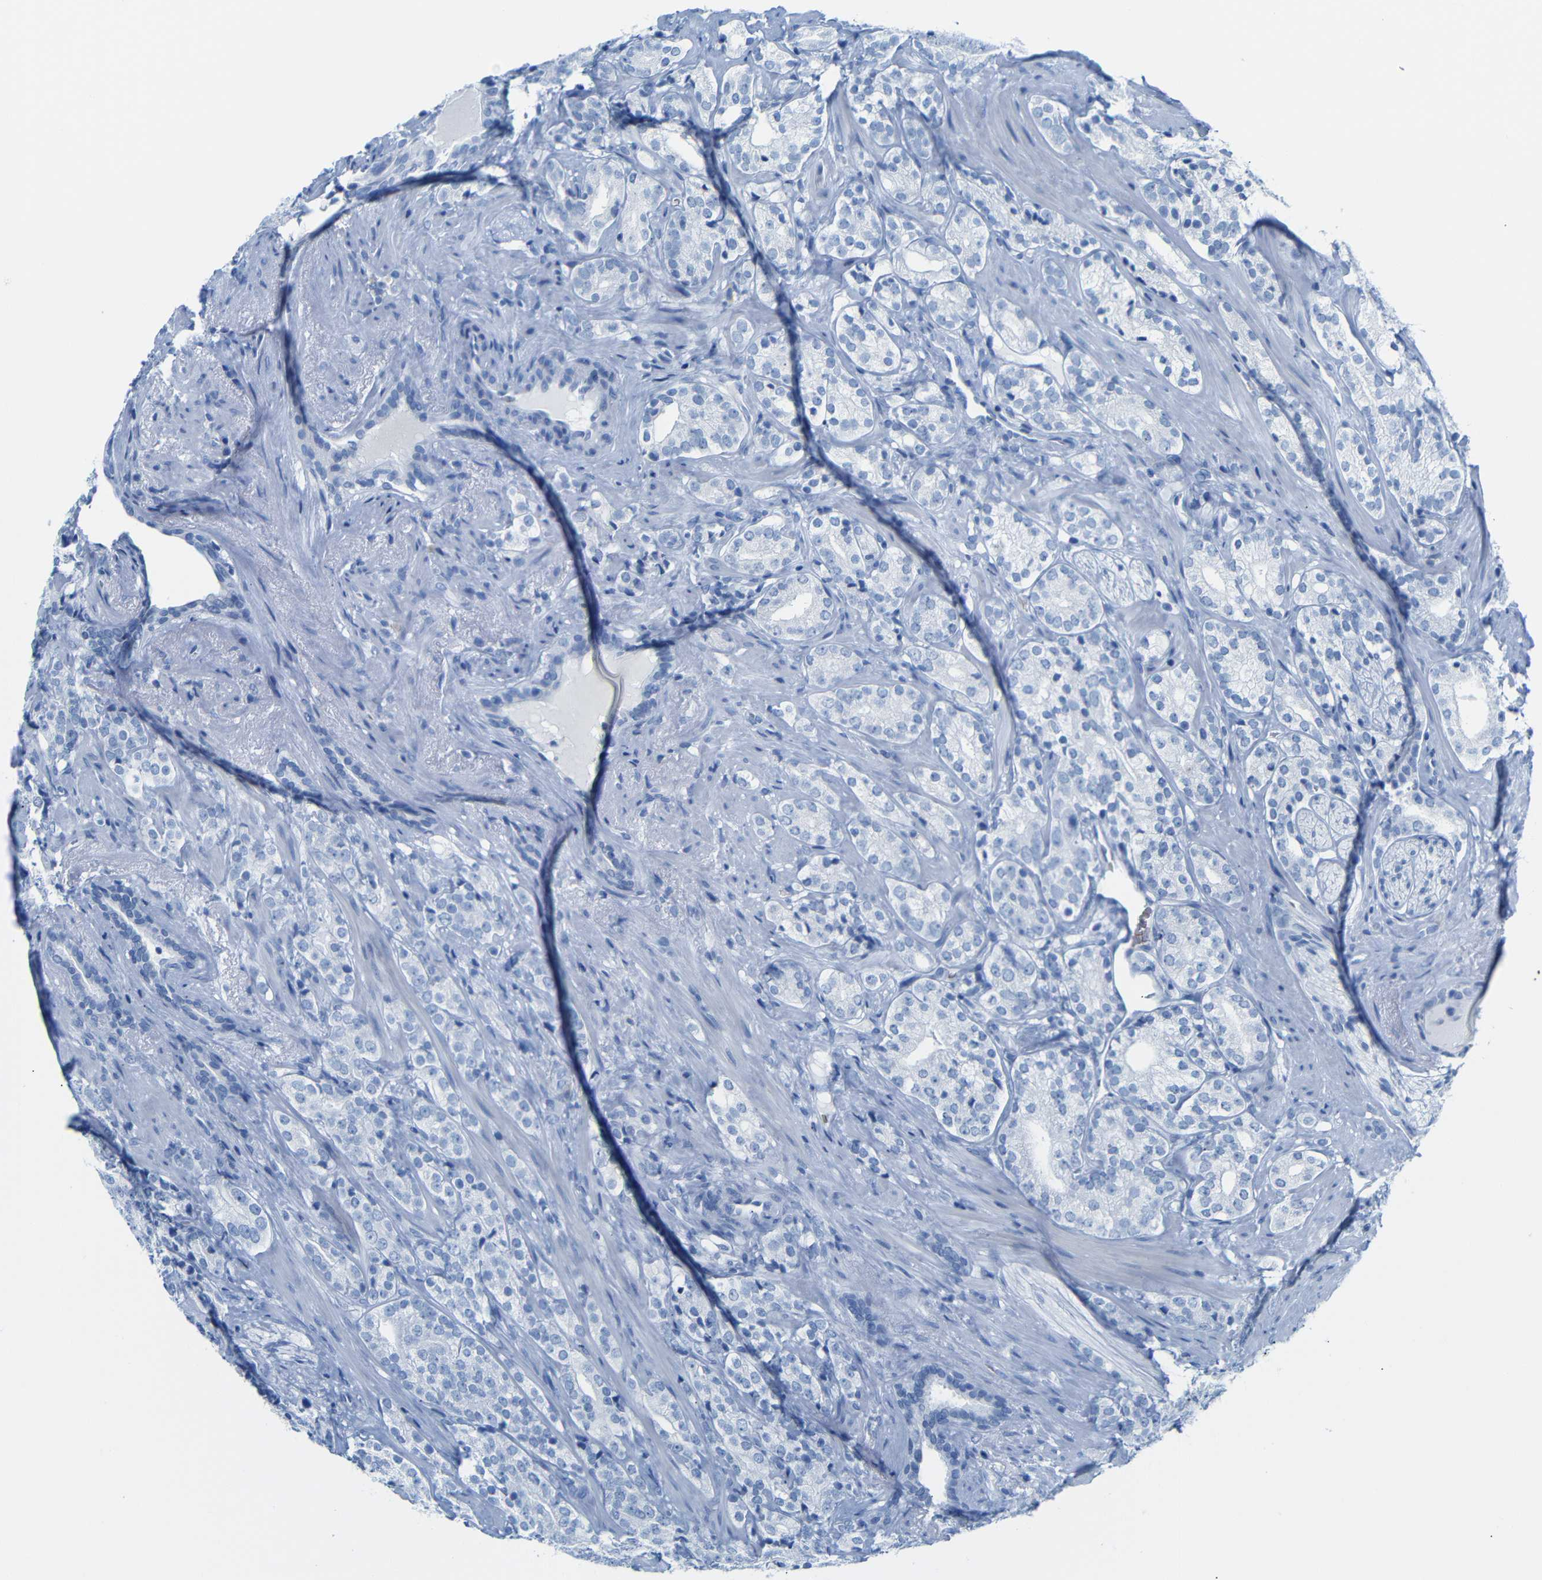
{"staining": {"intensity": "negative", "quantity": "none", "location": "none"}, "tissue": "prostate cancer", "cell_type": "Tumor cells", "image_type": "cancer", "snomed": [{"axis": "morphology", "description": "Adenocarcinoma, High grade"}, {"axis": "topography", "description": "Prostate"}], "caption": "Immunohistochemistry (IHC) photomicrograph of neoplastic tissue: human adenocarcinoma (high-grade) (prostate) stained with DAB (3,3'-diaminobenzidine) shows no significant protein expression in tumor cells. (Stains: DAB IHC with hematoxylin counter stain, Microscopy: brightfield microscopy at high magnification).", "gene": "ERVMER34-1", "patient": {"sex": "male", "age": 71}}